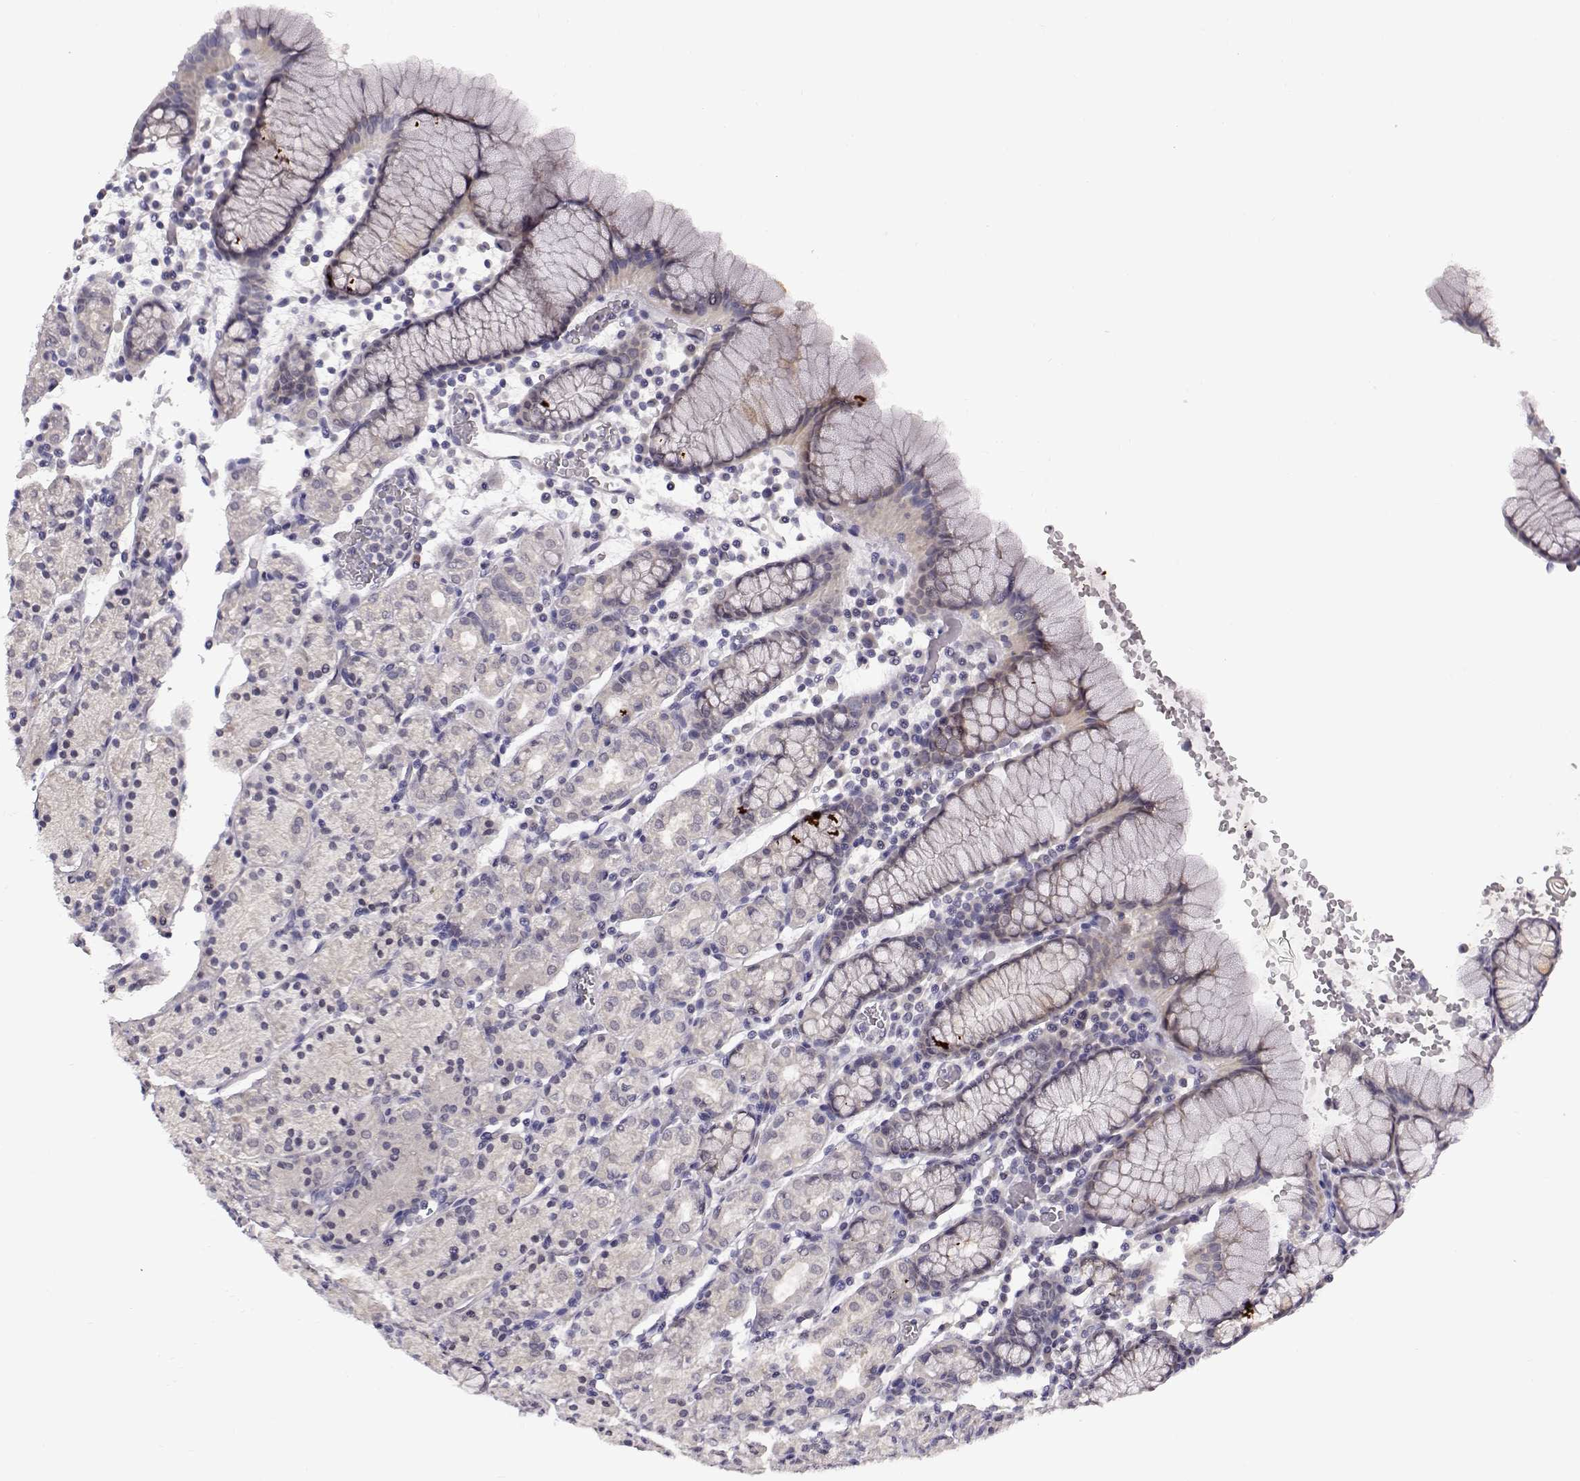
{"staining": {"intensity": "weak", "quantity": "<25%", "location": "cytoplasmic/membranous"}, "tissue": "stomach", "cell_type": "Glandular cells", "image_type": "normal", "snomed": [{"axis": "morphology", "description": "Normal tissue, NOS"}, {"axis": "topography", "description": "Stomach, upper"}, {"axis": "topography", "description": "Stomach"}], "caption": "The histopathology image shows no significant positivity in glandular cells of stomach.", "gene": "C10orf62", "patient": {"sex": "male", "age": 62}}